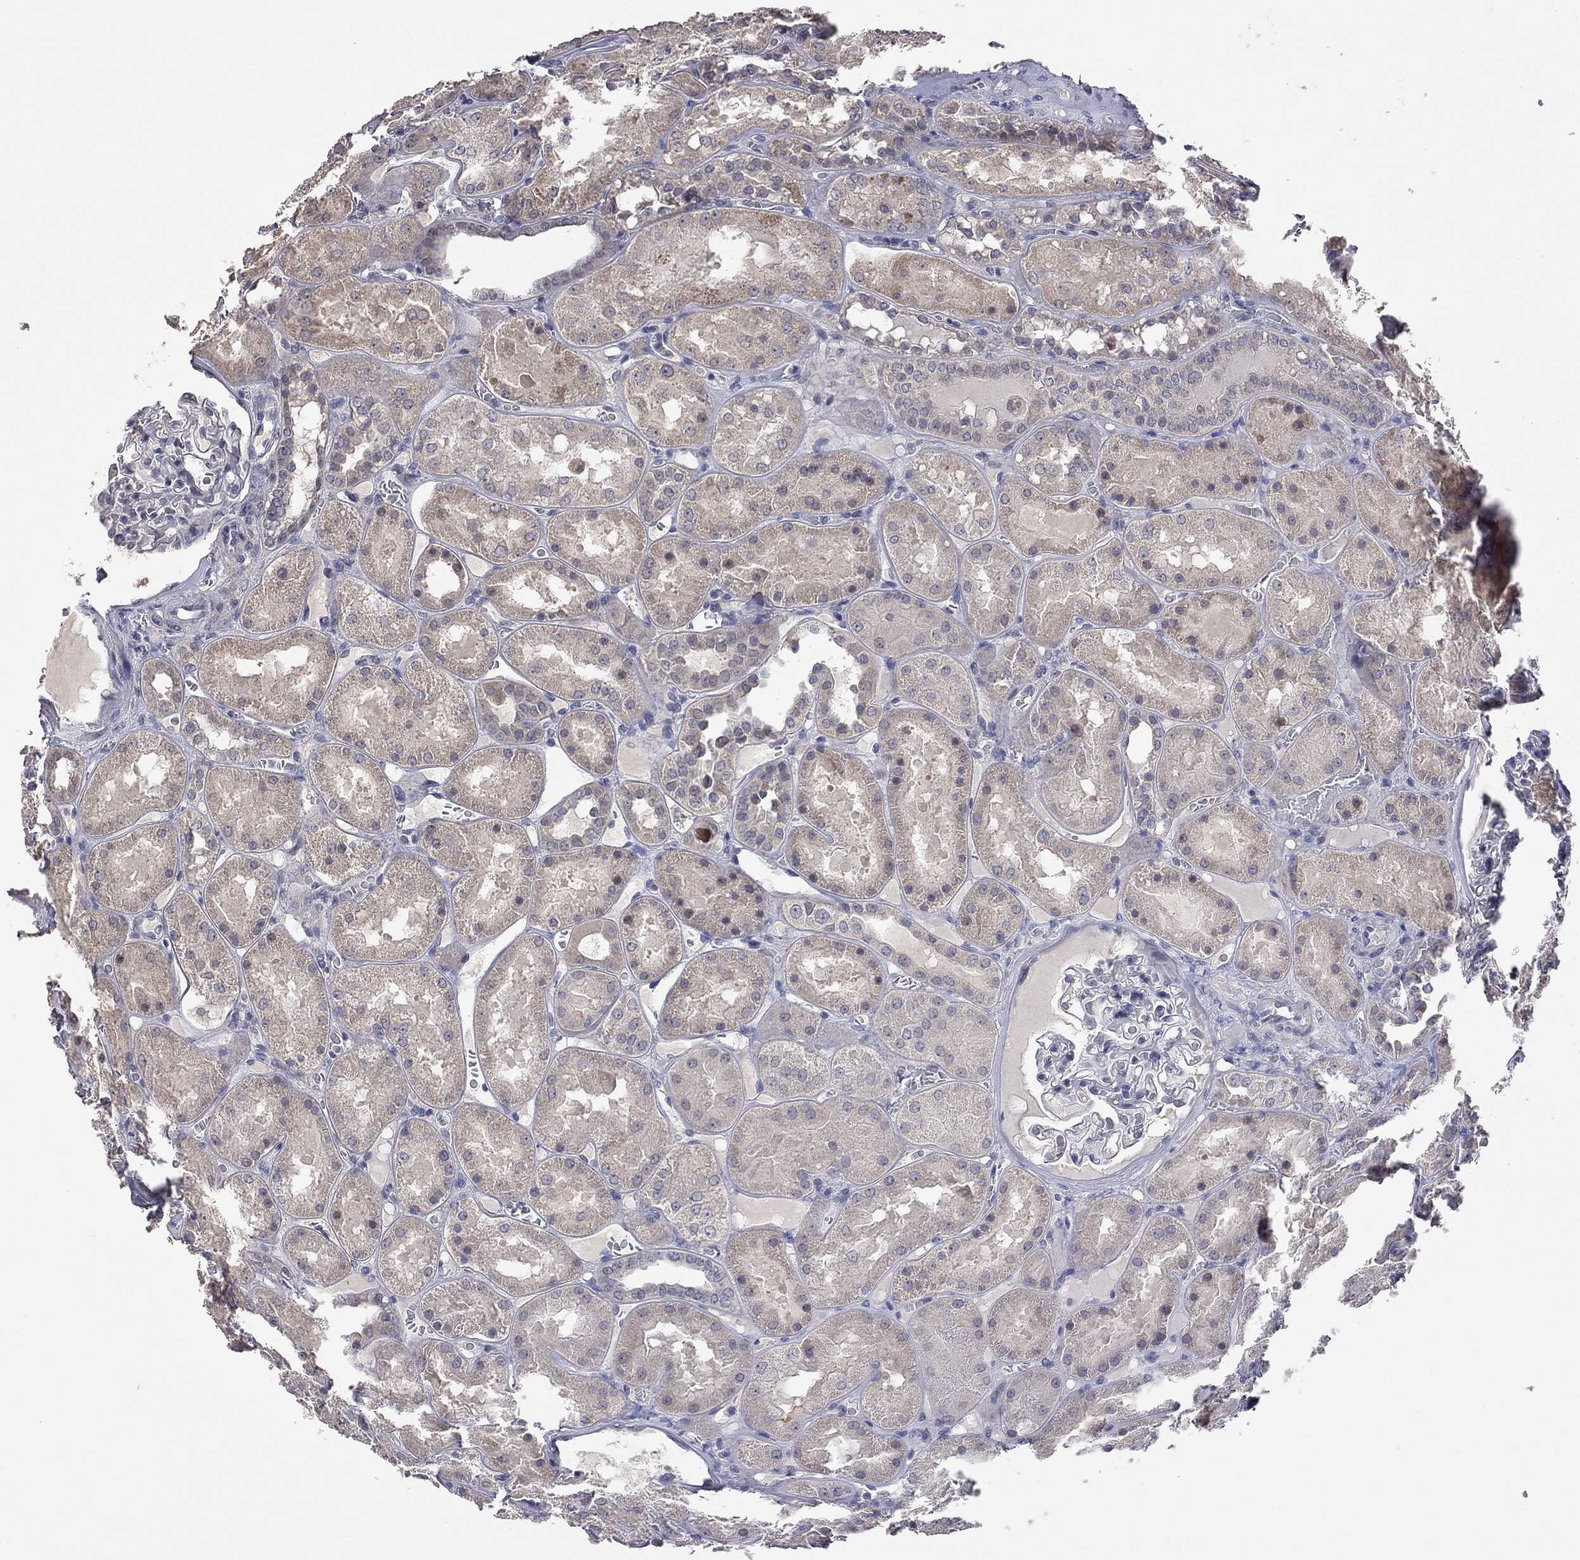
{"staining": {"intensity": "negative", "quantity": "none", "location": "none"}, "tissue": "kidney", "cell_type": "Cells in glomeruli", "image_type": "normal", "snomed": [{"axis": "morphology", "description": "Normal tissue, NOS"}, {"axis": "topography", "description": "Kidney"}], "caption": "The immunohistochemistry (IHC) micrograph has no significant positivity in cells in glomeruli of kidney.", "gene": "FABP12", "patient": {"sex": "male", "age": 73}}